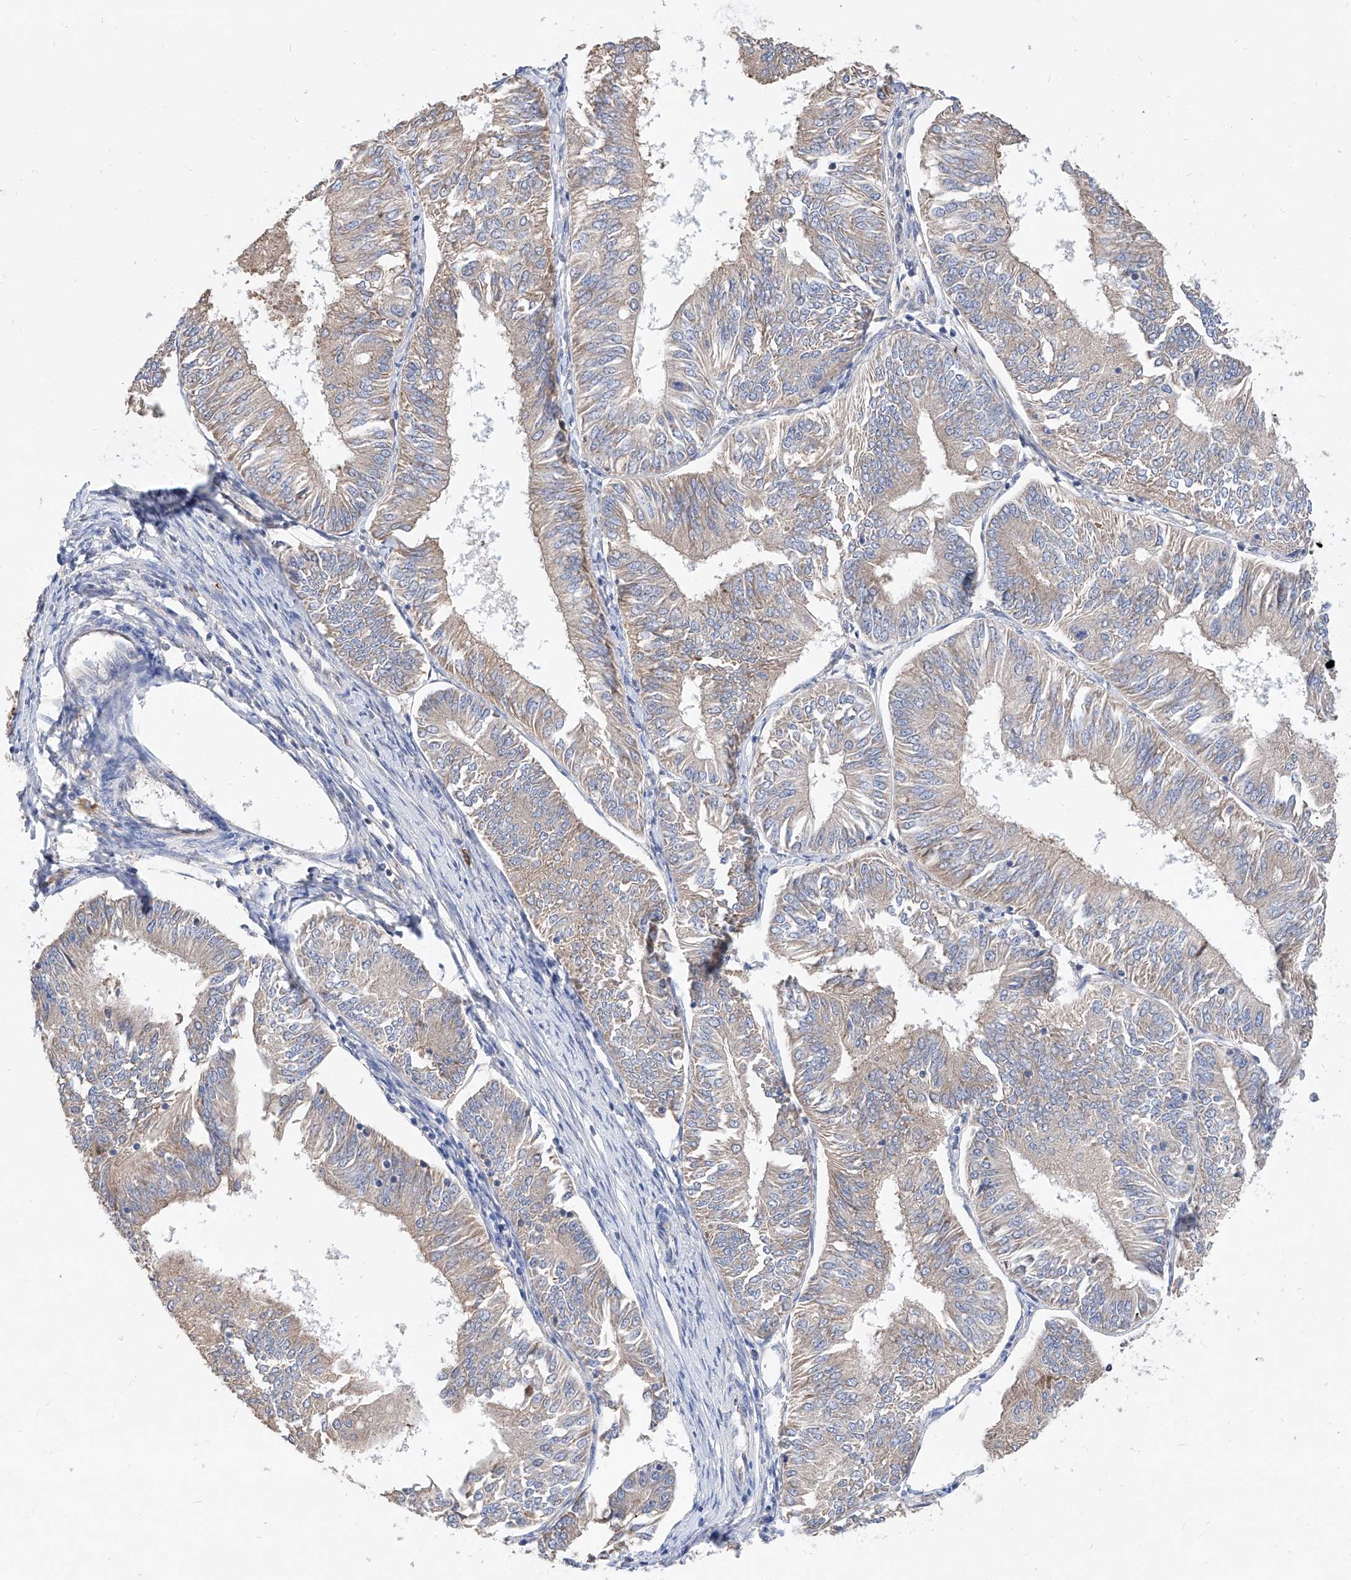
{"staining": {"intensity": "negative", "quantity": "none", "location": "none"}, "tissue": "endometrial cancer", "cell_type": "Tumor cells", "image_type": "cancer", "snomed": [{"axis": "morphology", "description": "Adenocarcinoma, NOS"}, {"axis": "topography", "description": "Endometrium"}], "caption": "A histopathology image of human endometrial adenocarcinoma is negative for staining in tumor cells.", "gene": "CARMIL3", "patient": {"sex": "female", "age": 58}}